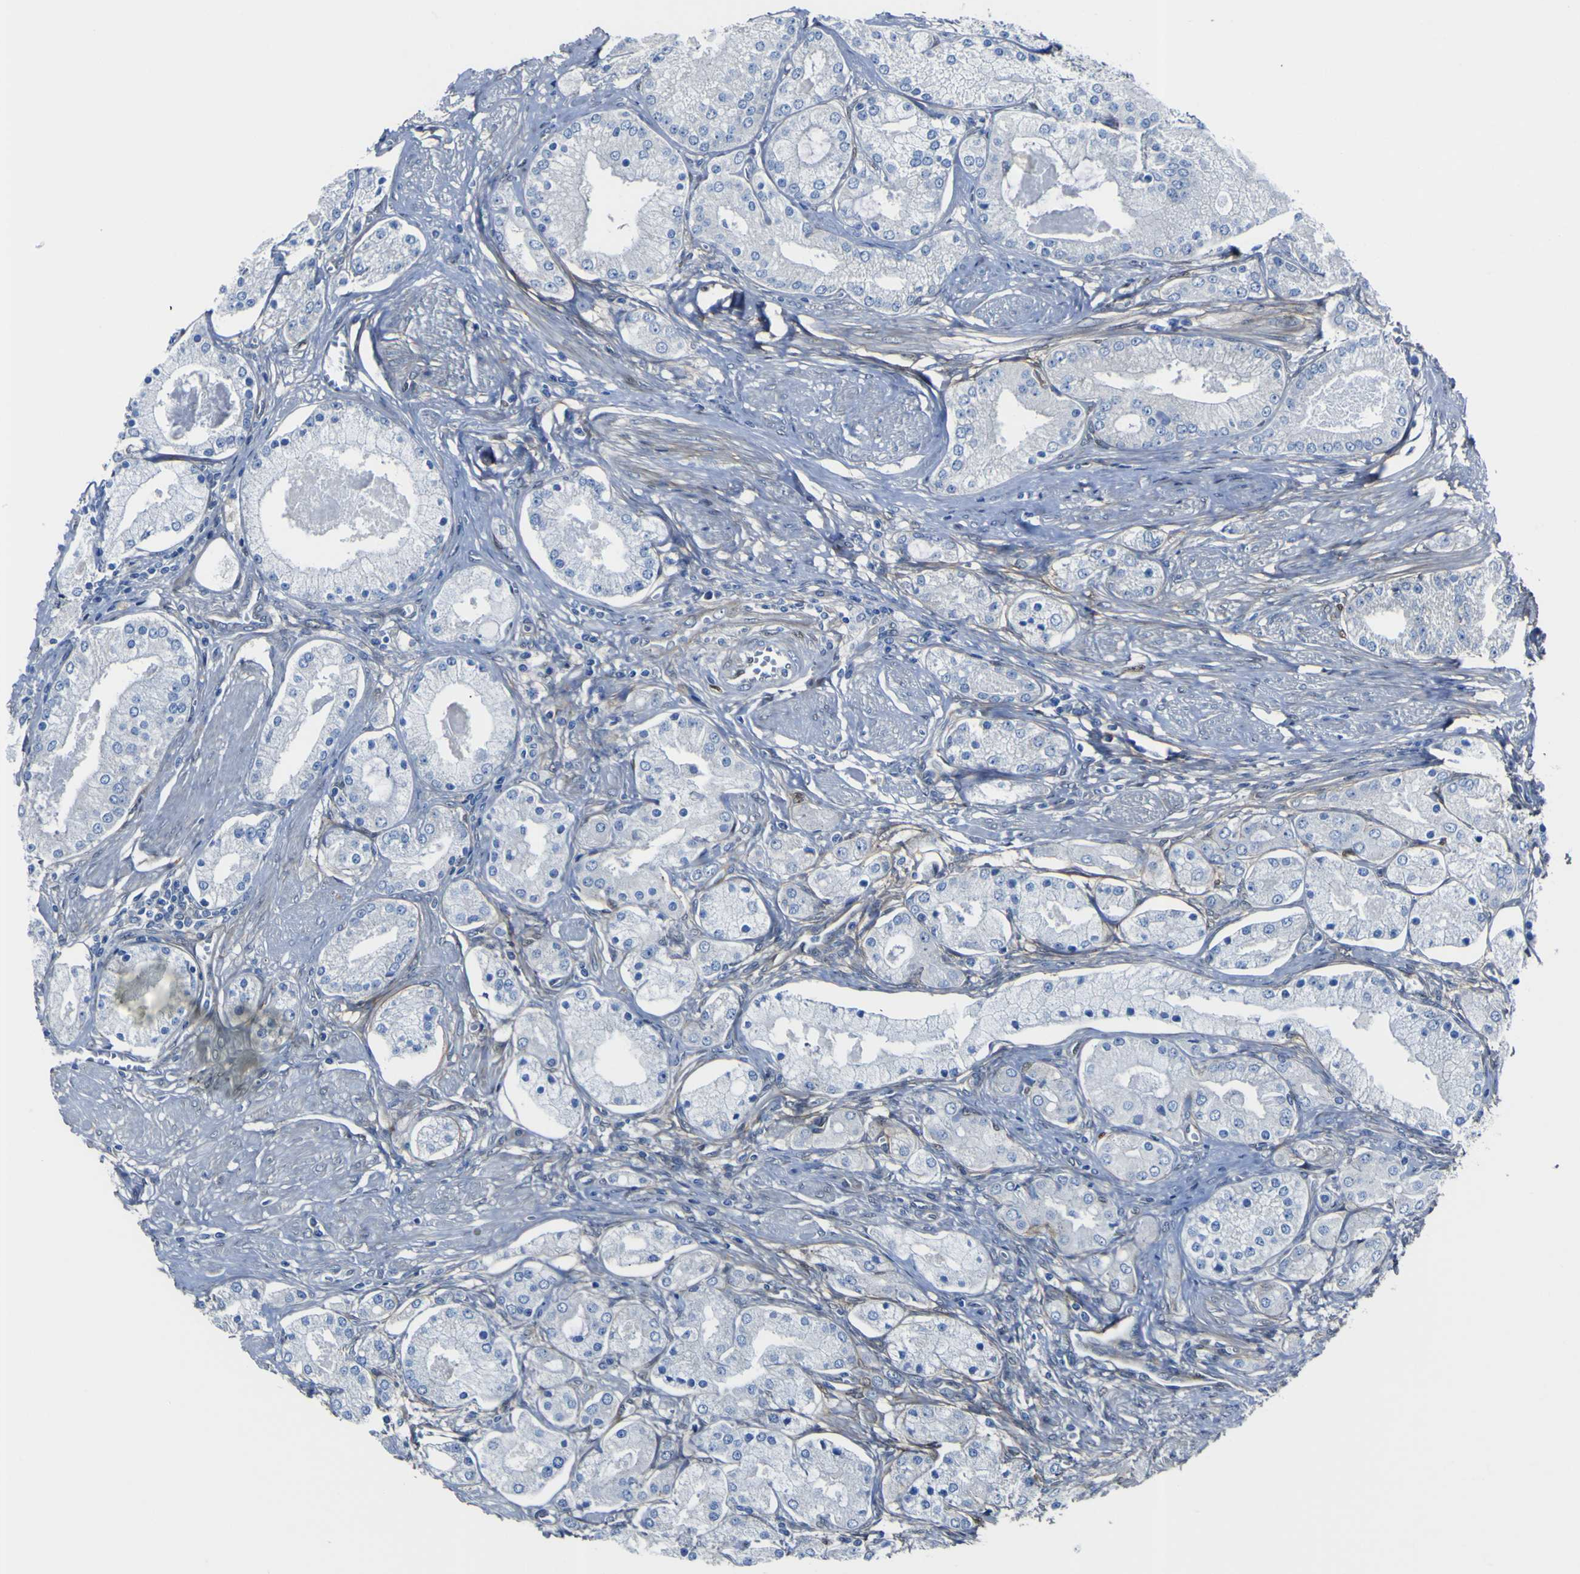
{"staining": {"intensity": "negative", "quantity": "none", "location": "none"}, "tissue": "prostate cancer", "cell_type": "Tumor cells", "image_type": "cancer", "snomed": [{"axis": "morphology", "description": "Adenocarcinoma, High grade"}, {"axis": "topography", "description": "Prostate"}], "caption": "Image shows no protein expression in tumor cells of high-grade adenocarcinoma (prostate) tissue.", "gene": "LRRN1", "patient": {"sex": "male", "age": 66}}